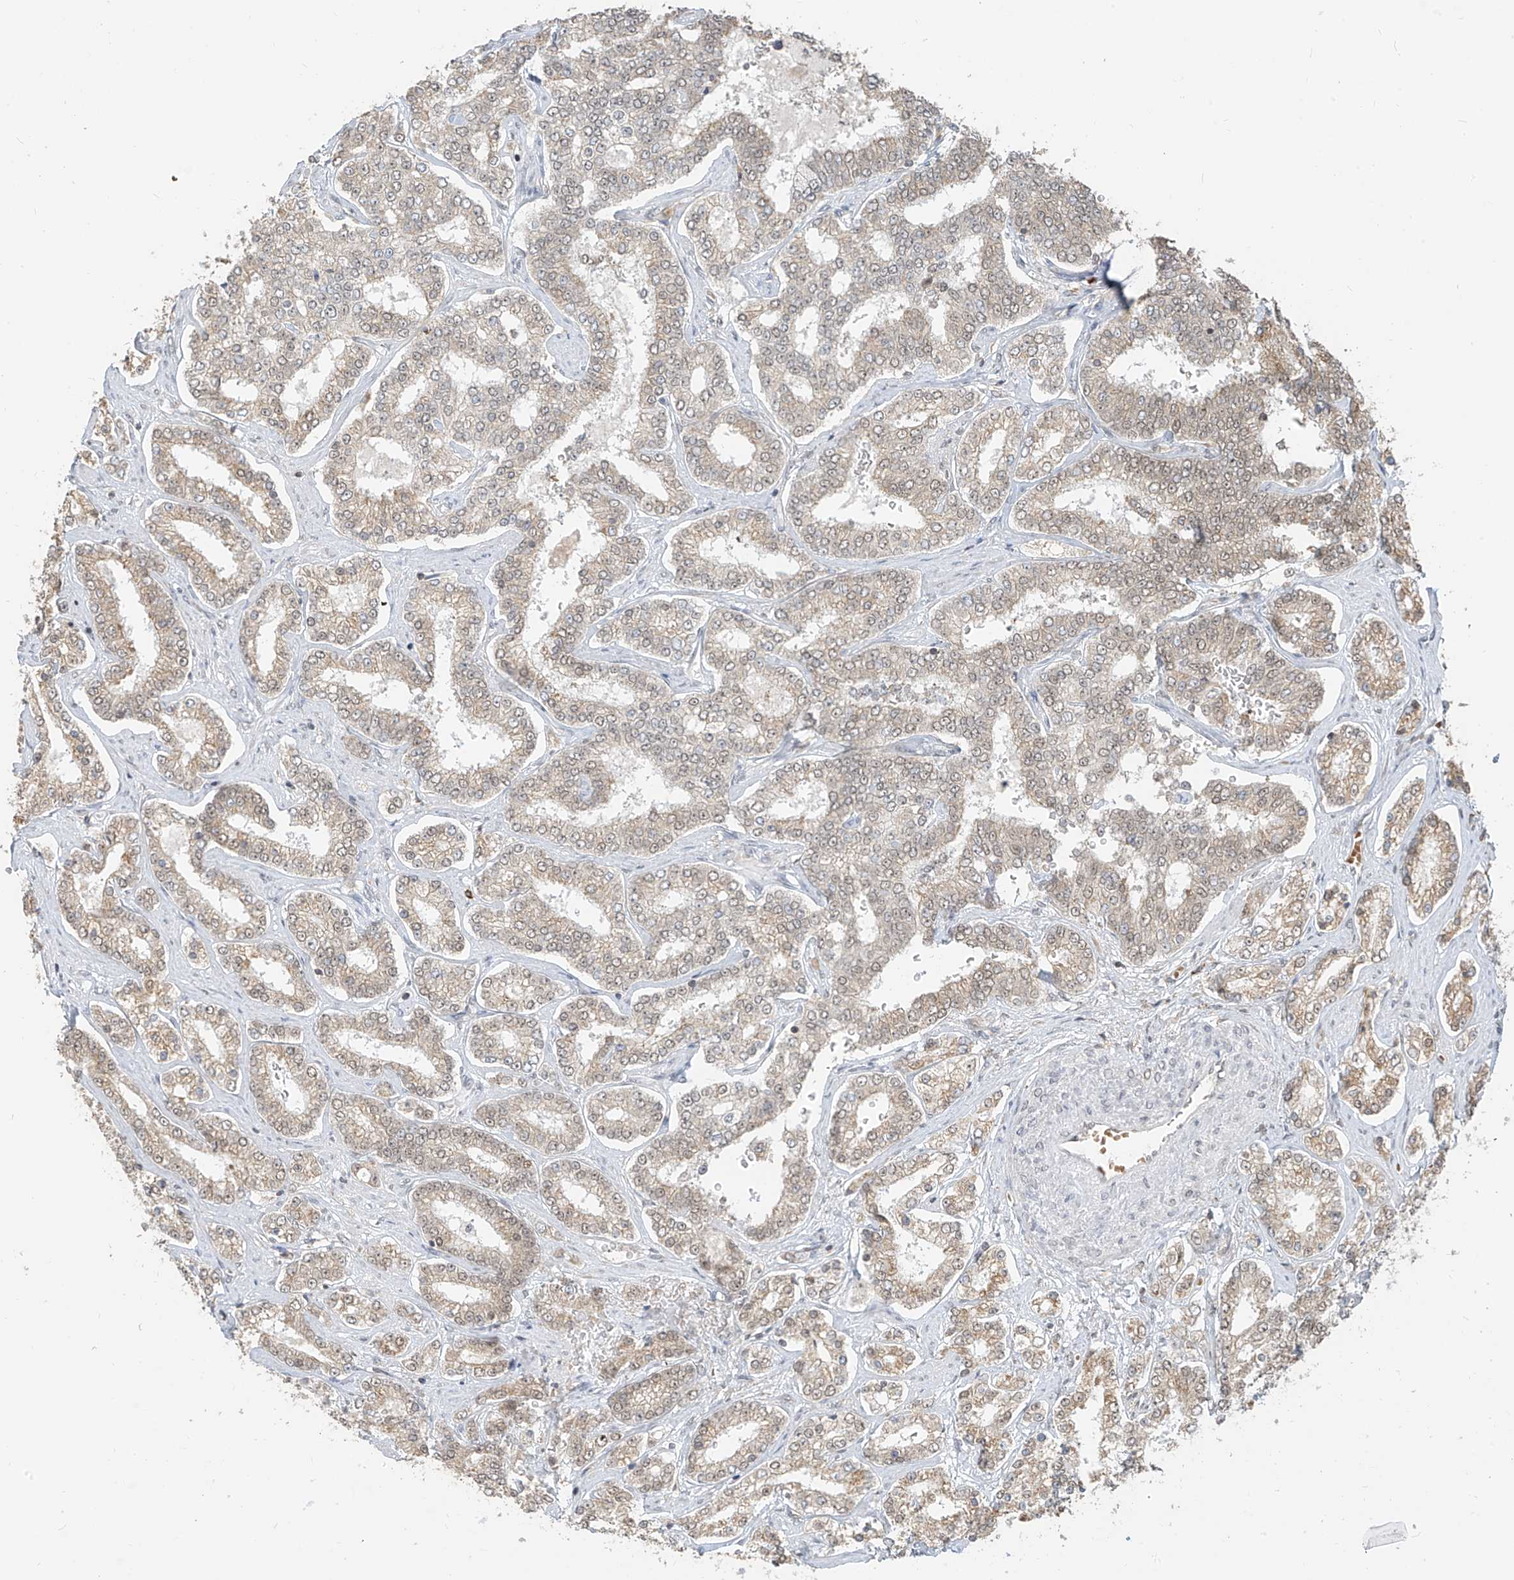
{"staining": {"intensity": "weak", "quantity": ">75%", "location": "cytoplasmic/membranous,nuclear"}, "tissue": "prostate cancer", "cell_type": "Tumor cells", "image_type": "cancer", "snomed": [{"axis": "morphology", "description": "Normal tissue, NOS"}, {"axis": "morphology", "description": "Adenocarcinoma, High grade"}, {"axis": "topography", "description": "Prostate"}], "caption": "Immunohistochemical staining of prostate cancer (adenocarcinoma (high-grade)) shows weak cytoplasmic/membranous and nuclear protein positivity in about >75% of tumor cells.", "gene": "ZMYM2", "patient": {"sex": "male", "age": 83}}